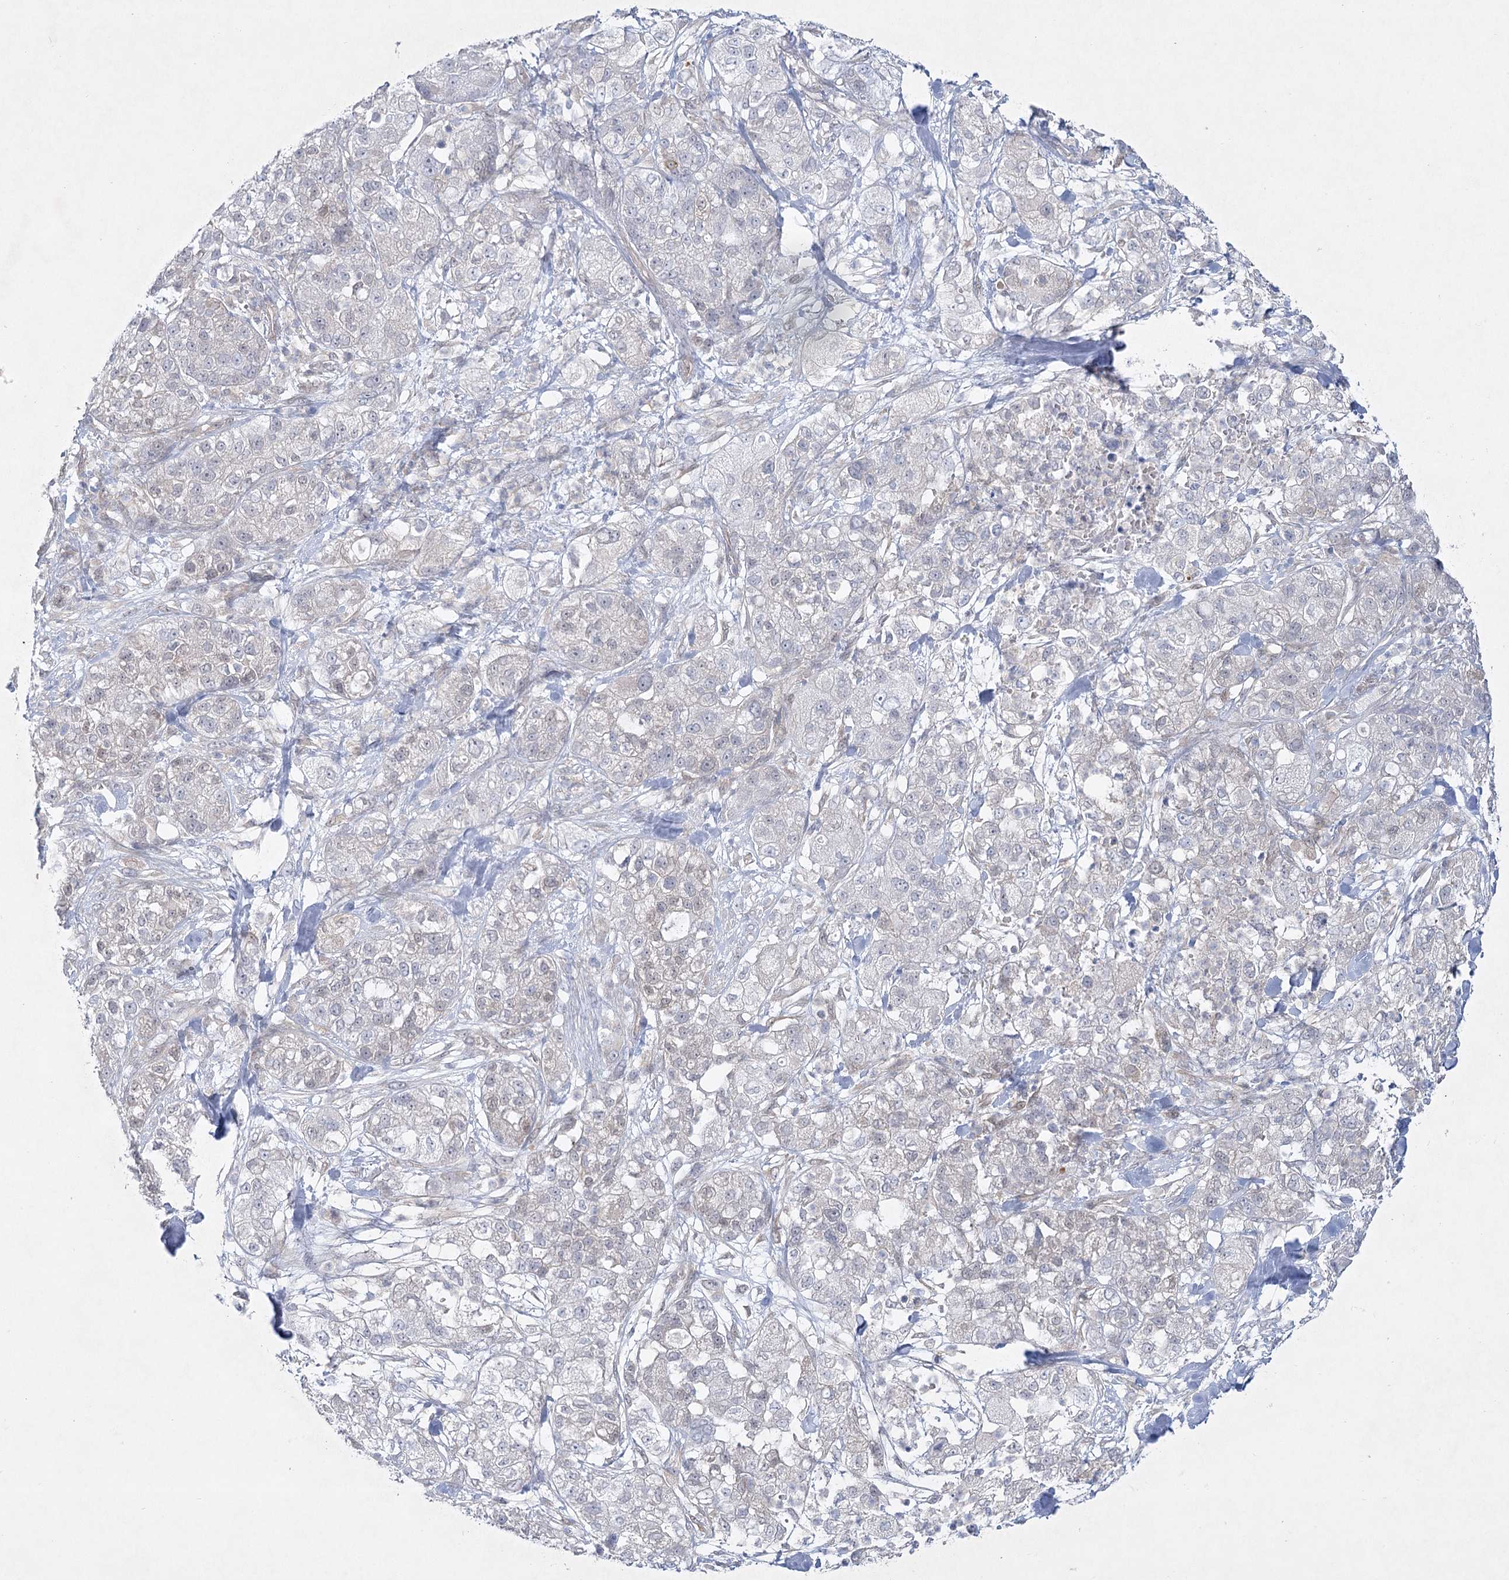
{"staining": {"intensity": "negative", "quantity": "none", "location": "none"}, "tissue": "pancreatic cancer", "cell_type": "Tumor cells", "image_type": "cancer", "snomed": [{"axis": "morphology", "description": "Adenocarcinoma, NOS"}, {"axis": "topography", "description": "Pancreas"}], "caption": "Tumor cells are negative for protein expression in human pancreatic cancer (adenocarcinoma).", "gene": "AAMDC", "patient": {"sex": "female", "age": 78}}